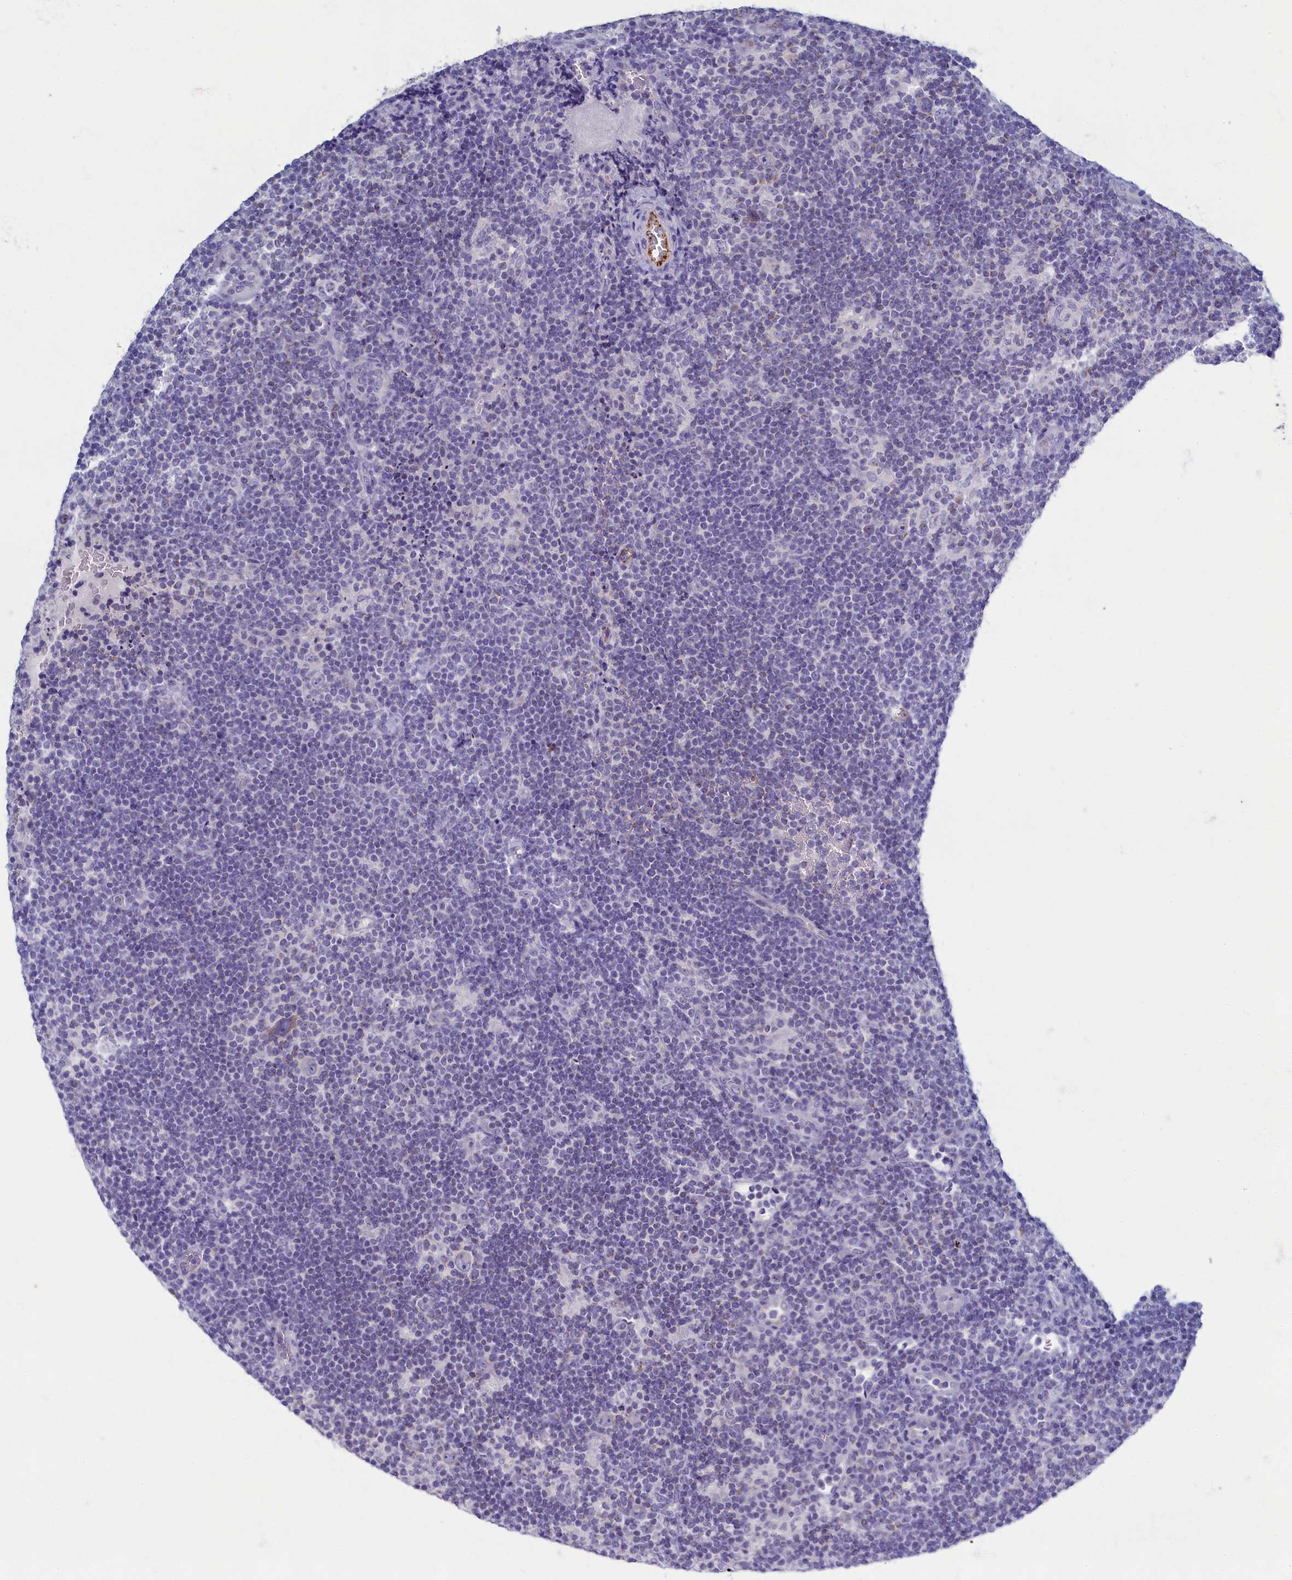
{"staining": {"intensity": "weak", "quantity": "<25%", "location": "cytoplasmic/membranous"}, "tissue": "lymphoma", "cell_type": "Tumor cells", "image_type": "cancer", "snomed": [{"axis": "morphology", "description": "Hodgkin's disease, NOS"}, {"axis": "topography", "description": "Lymph node"}], "caption": "Micrograph shows no significant protein positivity in tumor cells of Hodgkin's disease.", "gene": "OCIAD2", "patient": {"sex": "female", "age": 57}}